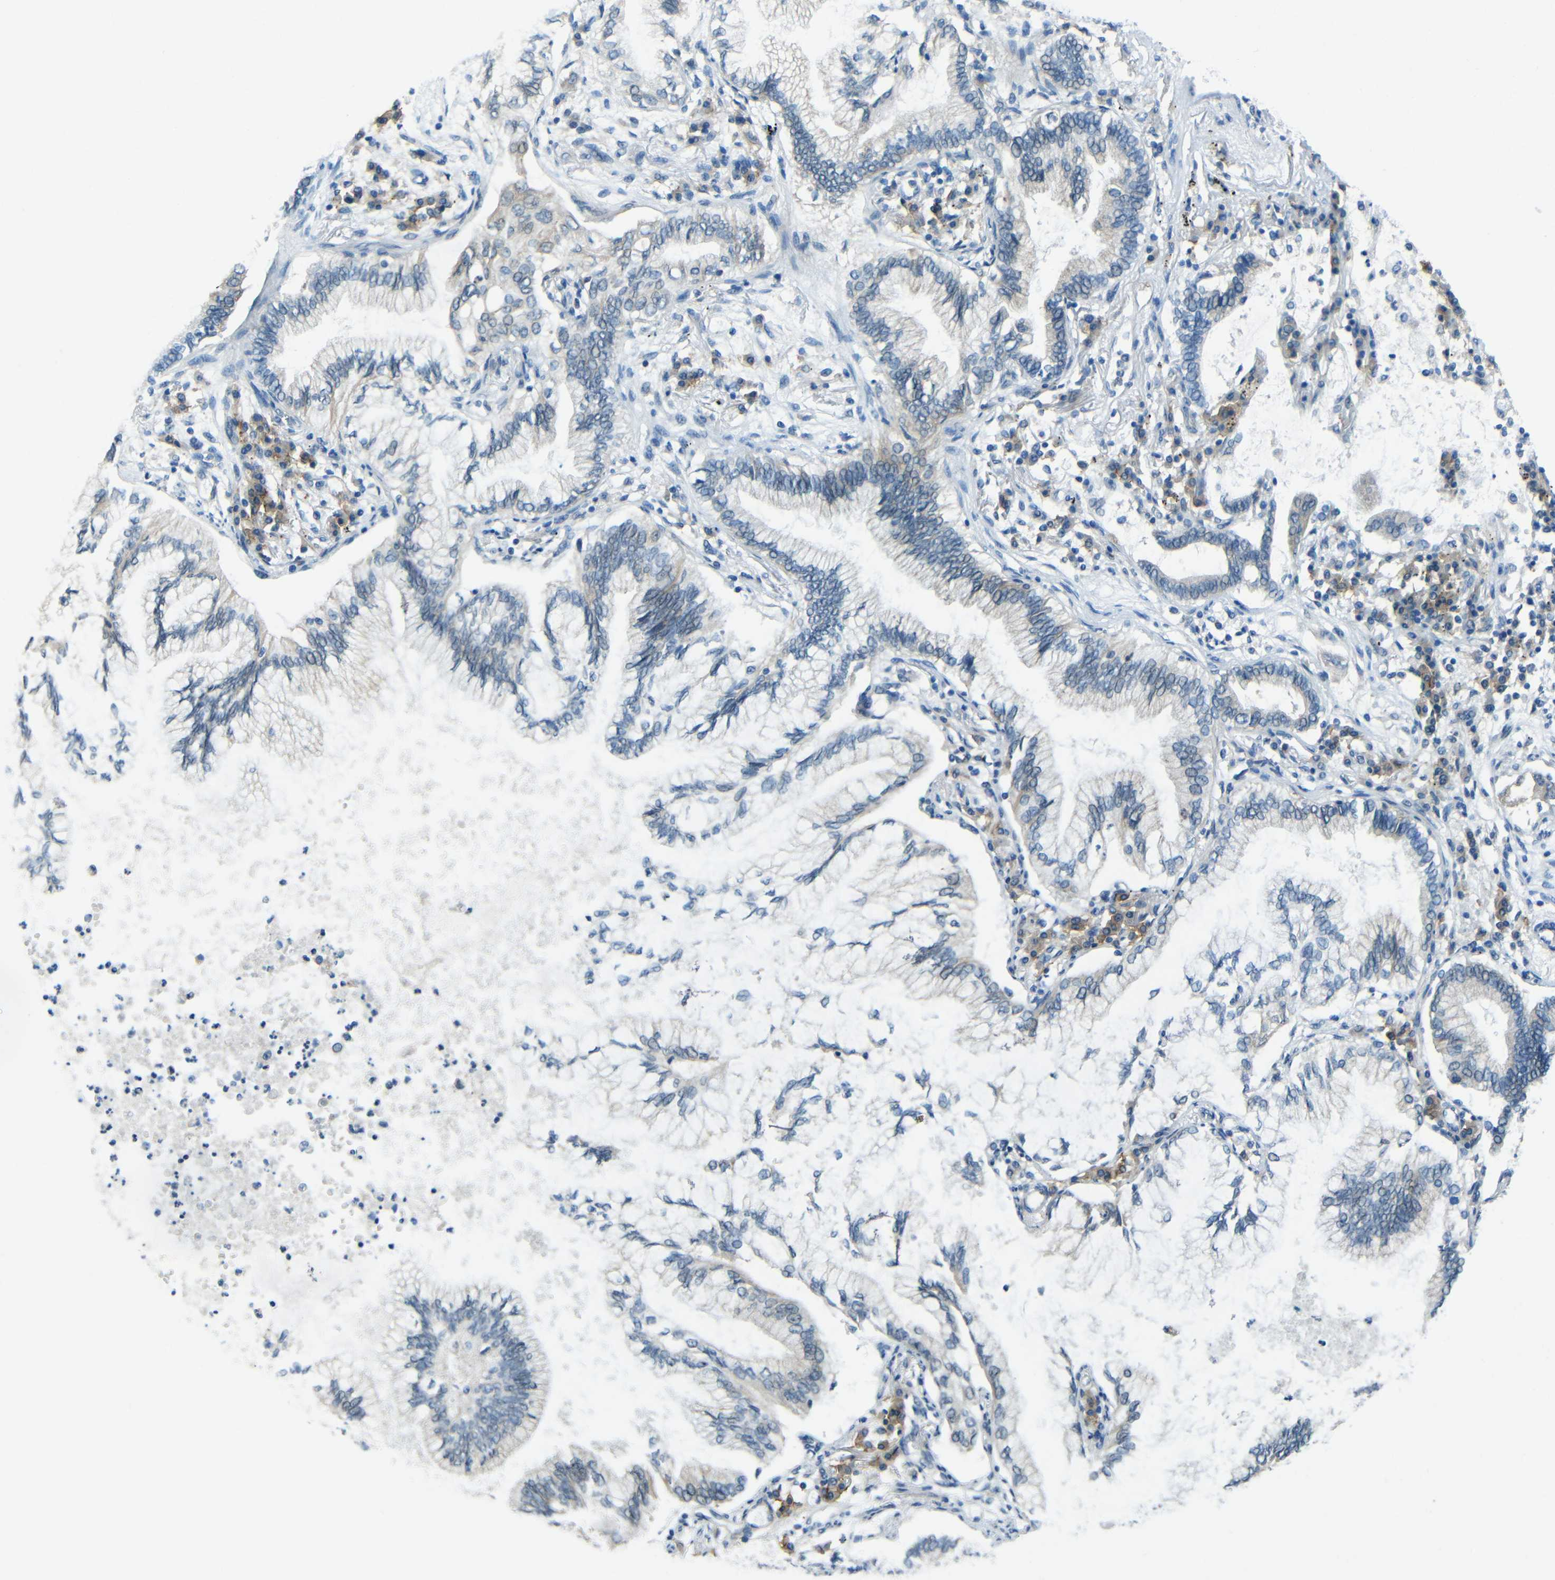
{"staining": {"intensity": "negative", "quantity": "none", "location": "none"}, "tissue": "lung cancer", "cell_type": "Tumor cells", "image_type": "cancer", "snomed": [{"axis": "morphology", "description": "Normal tissue, NOS"}, {"axis": "morphology", "description": "Adenocarcinoma, NOS"}, {"axis": "topography", "description": "Bronchus"}, {"axis": "topography", "description": "Lung"}], "caption": "Protein analysis of lung cancer (adenocarcinoma) exhibits no significant staining in tumor cells. (Immunohistochemistry, brightfield microscopy, high magnification).", "gene": "ANKRD22", "patient": {"sex": "female", "age": 70}}